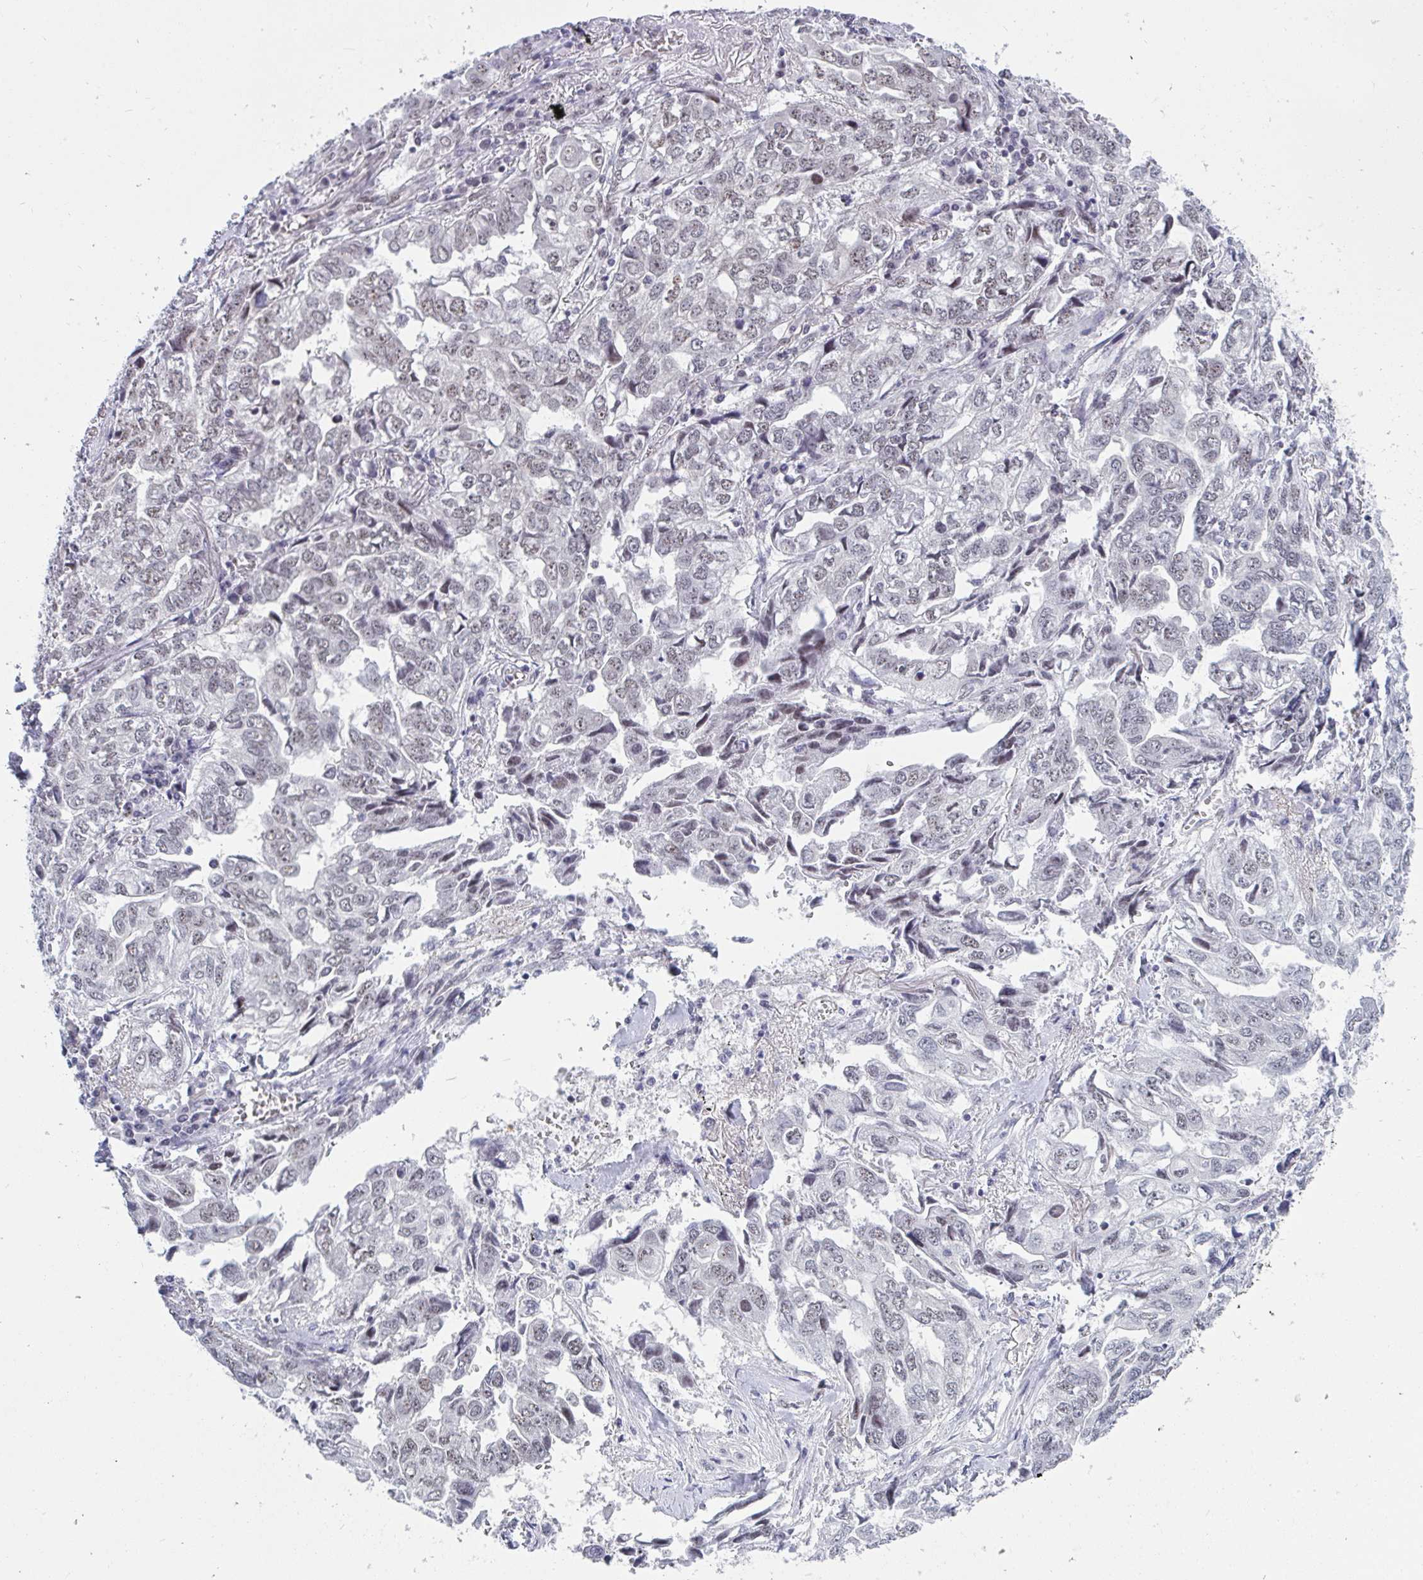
{"staining": {"intensity": "negative", "quantity": "none", "location": "none"}, "tissue": "lung cancer", "cell_type": "Tumor cells", "image_type": "cancer", "snomed": [{"axis": "morphology", "description": "Adenocarcinoma, NOS"}, {"axis": "topography", "description": "Lung"}], "caption": "A high-resolution micrograph shows immunohistochemistry staining of lung cancer, which demonstrates no significant staining in tumor cells. (Brightfield microscopy of DAB (3,3'-diaminobenzidine) immunohistochemistry at high magnification).", "gene": "PRR14", "patient": {"sex": "female", "age": 52}}